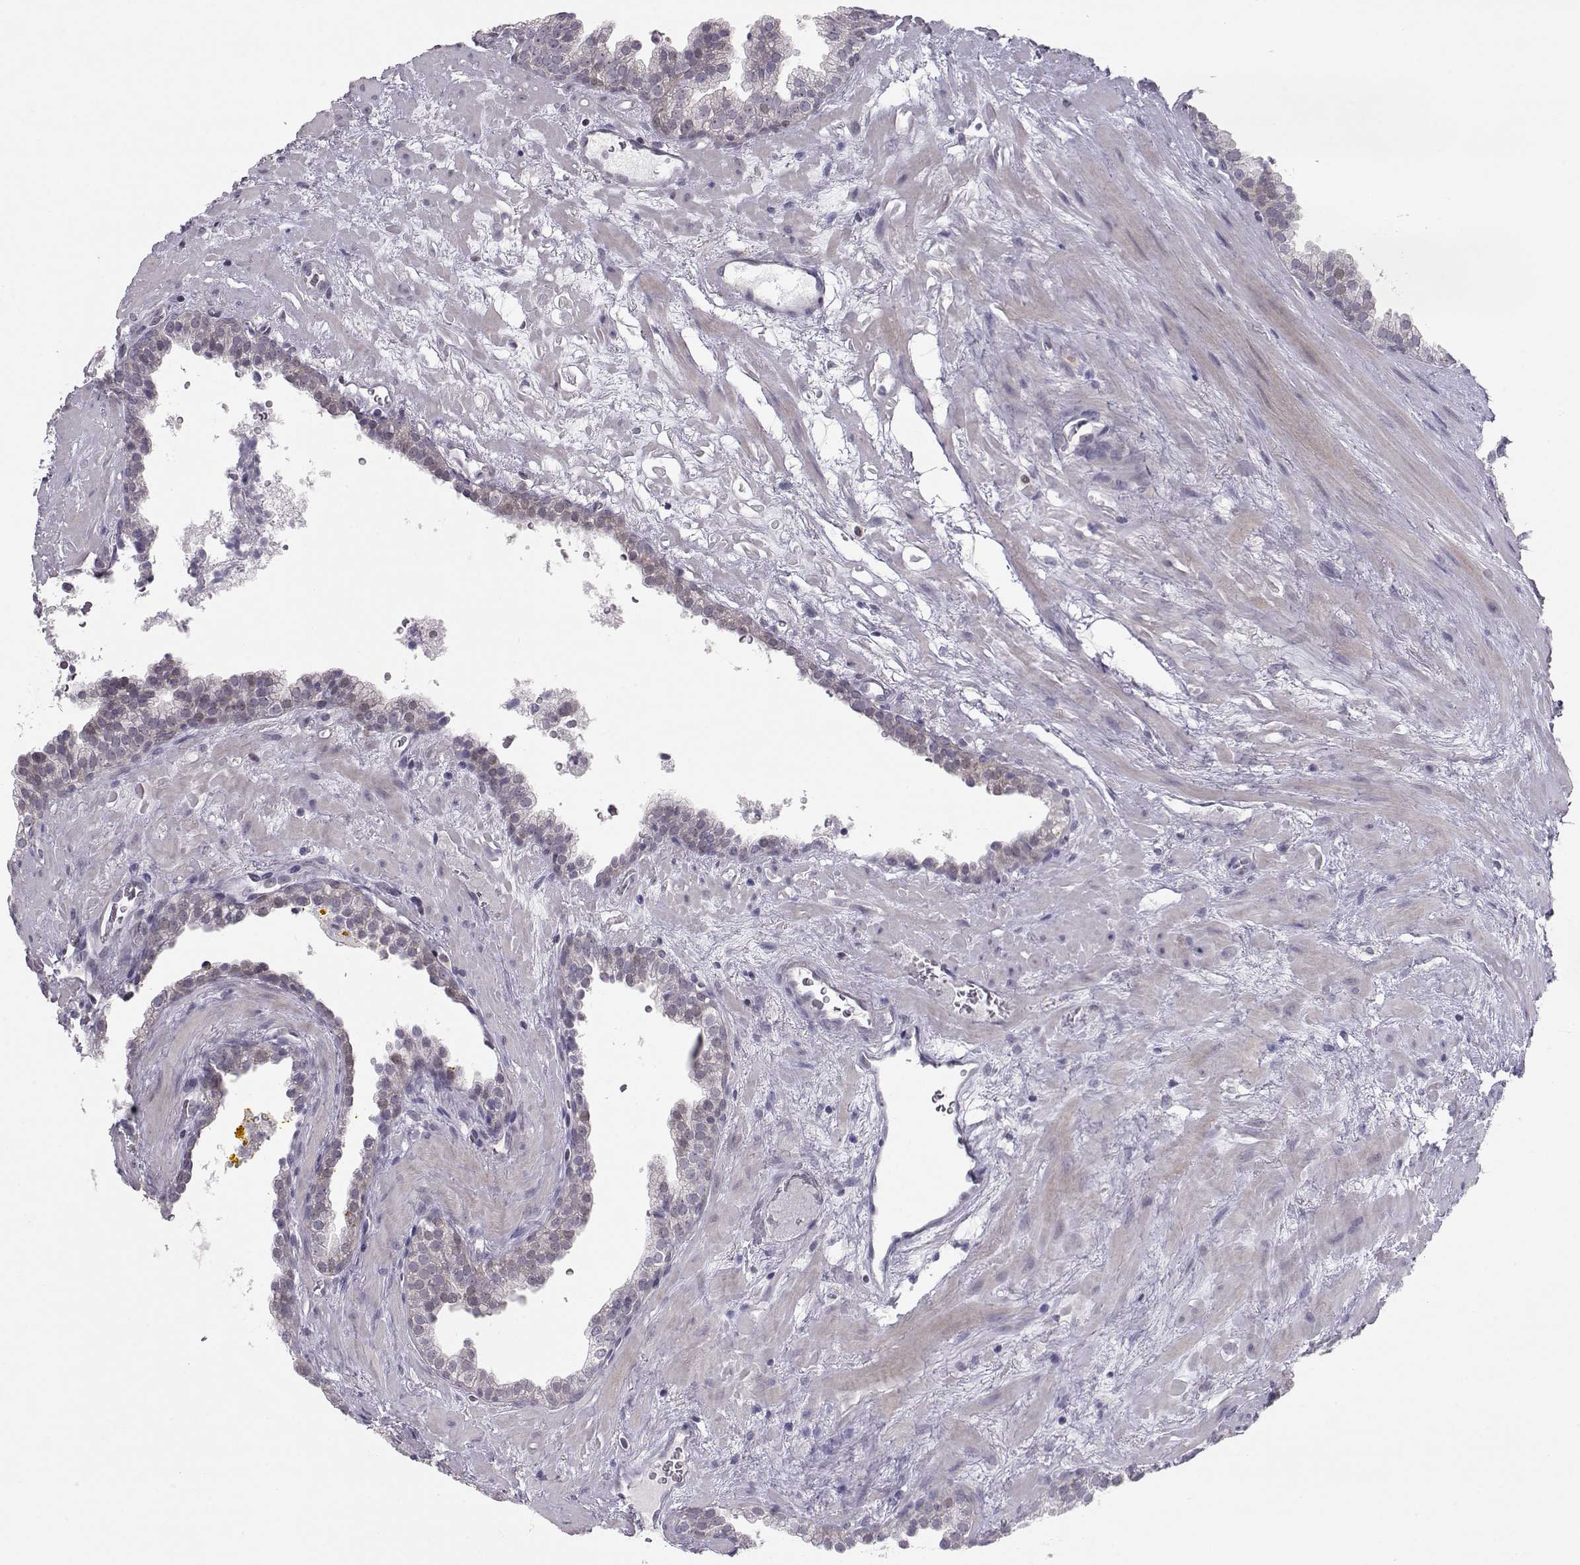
{"staining": {"intensity": "negative", "quantity": "none", "location": "none"}, "tissue": "prostate cancer", "cell_type": "Tumor cells", "image_type": "cancer", "snomed": [{"axis": "morphology", "description": "Adenocarcinoma, NOS"}, {"axis": "topography", "description": "Prostate"}], "caption": "Immunohistochemistry of prostate cancer (adenocarcinoma) shows no staining in tumor cells.", "gene": "NPVF", "patient": {"sex": "male", "age": 66}}